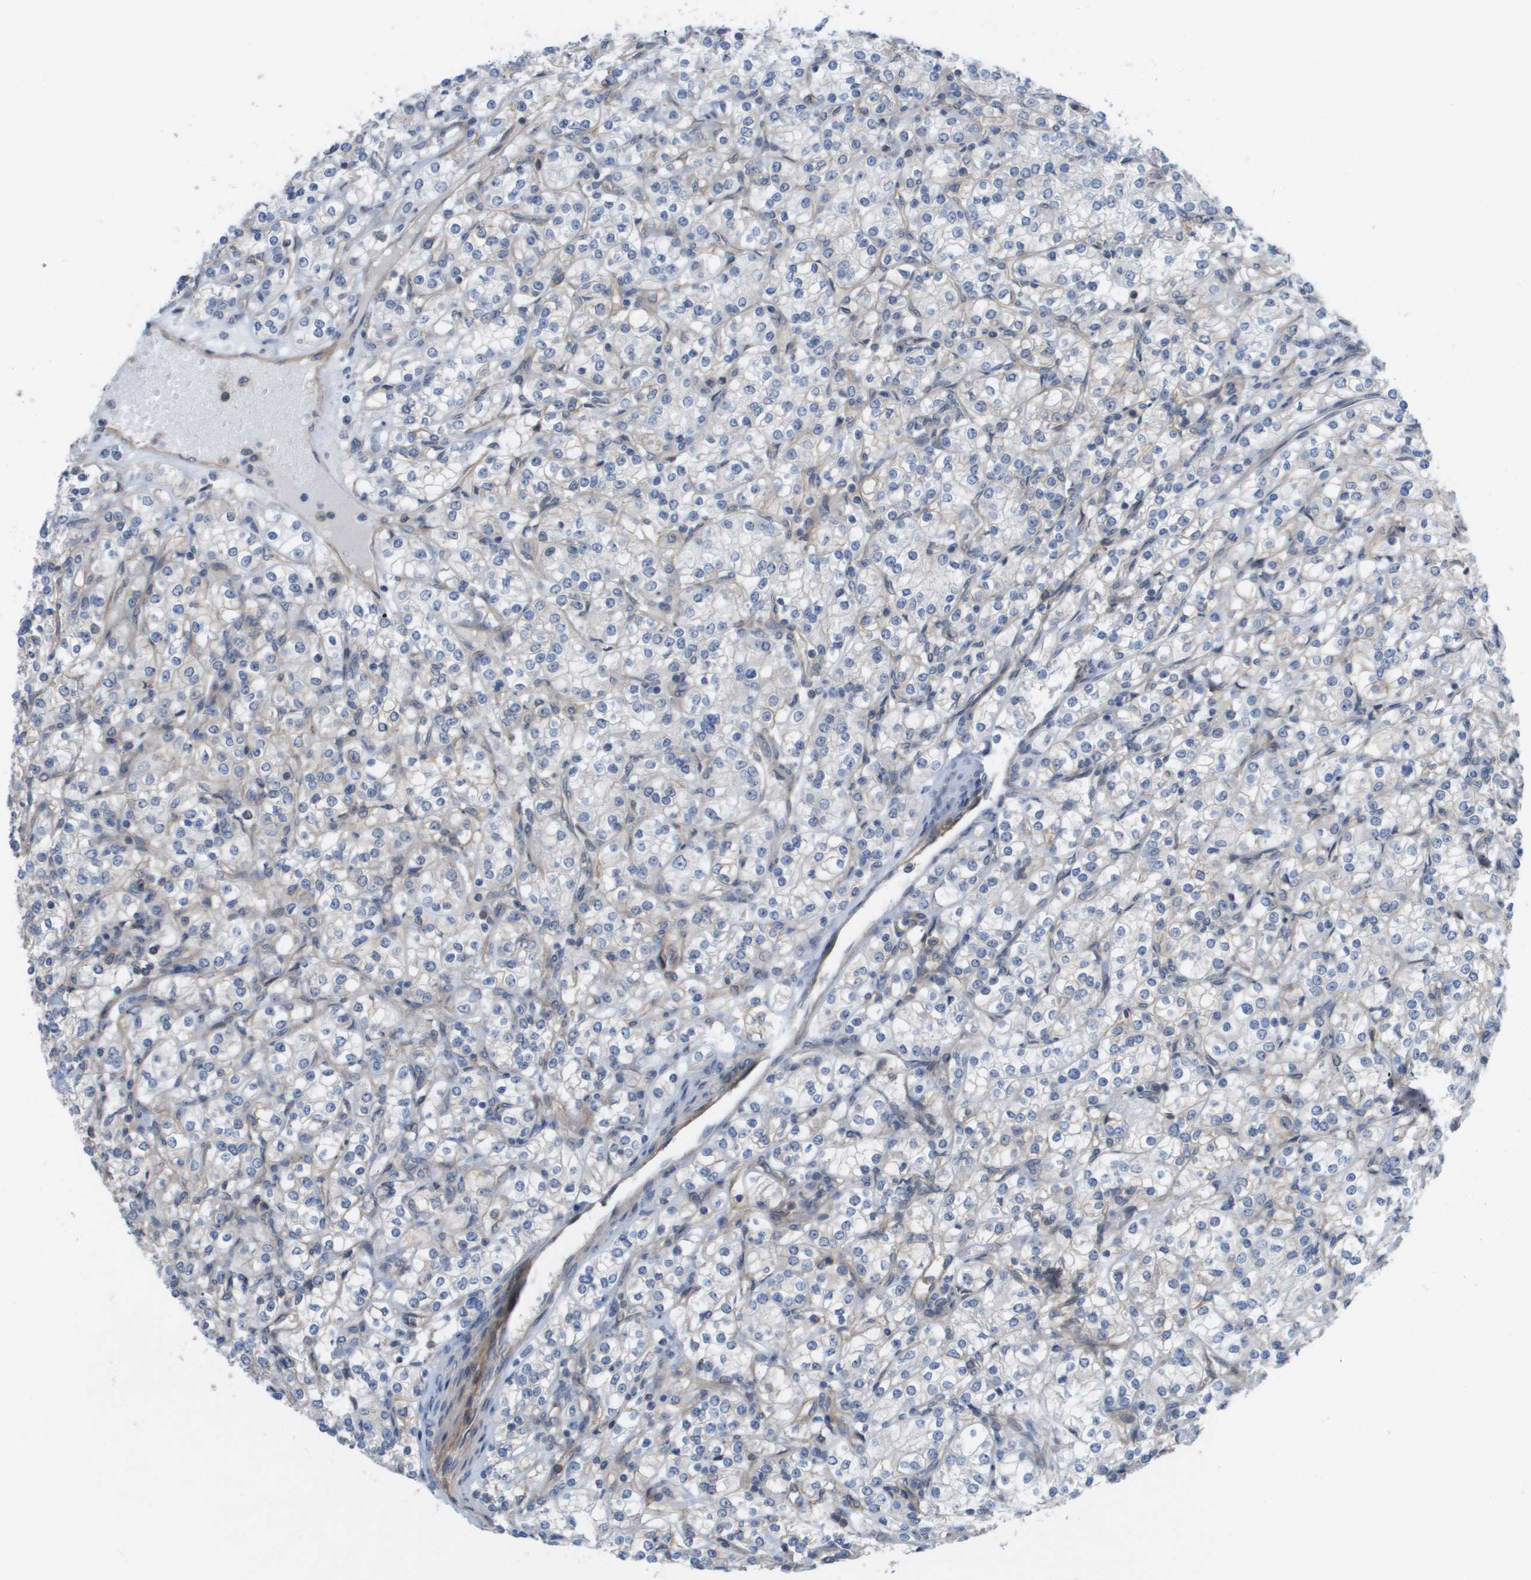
{"staining": {"intensity": "negative", "quantity": "none", "location": "none"}, "tissue": "renal cancer", "cell_type": "Tumor cells", "image_type": "cancer", "snomed": [{"axis": "morphology", "description": "Adenocarcinoma, NOS"}, {"axis": "topography", "description": "Kidney"}], "caption": "IHC of renal cancer (adenocarcinoma) reveals no expression in tumor cells.", "gene": "MTARC2", "patient": {"sex": "male", "age": 77}}